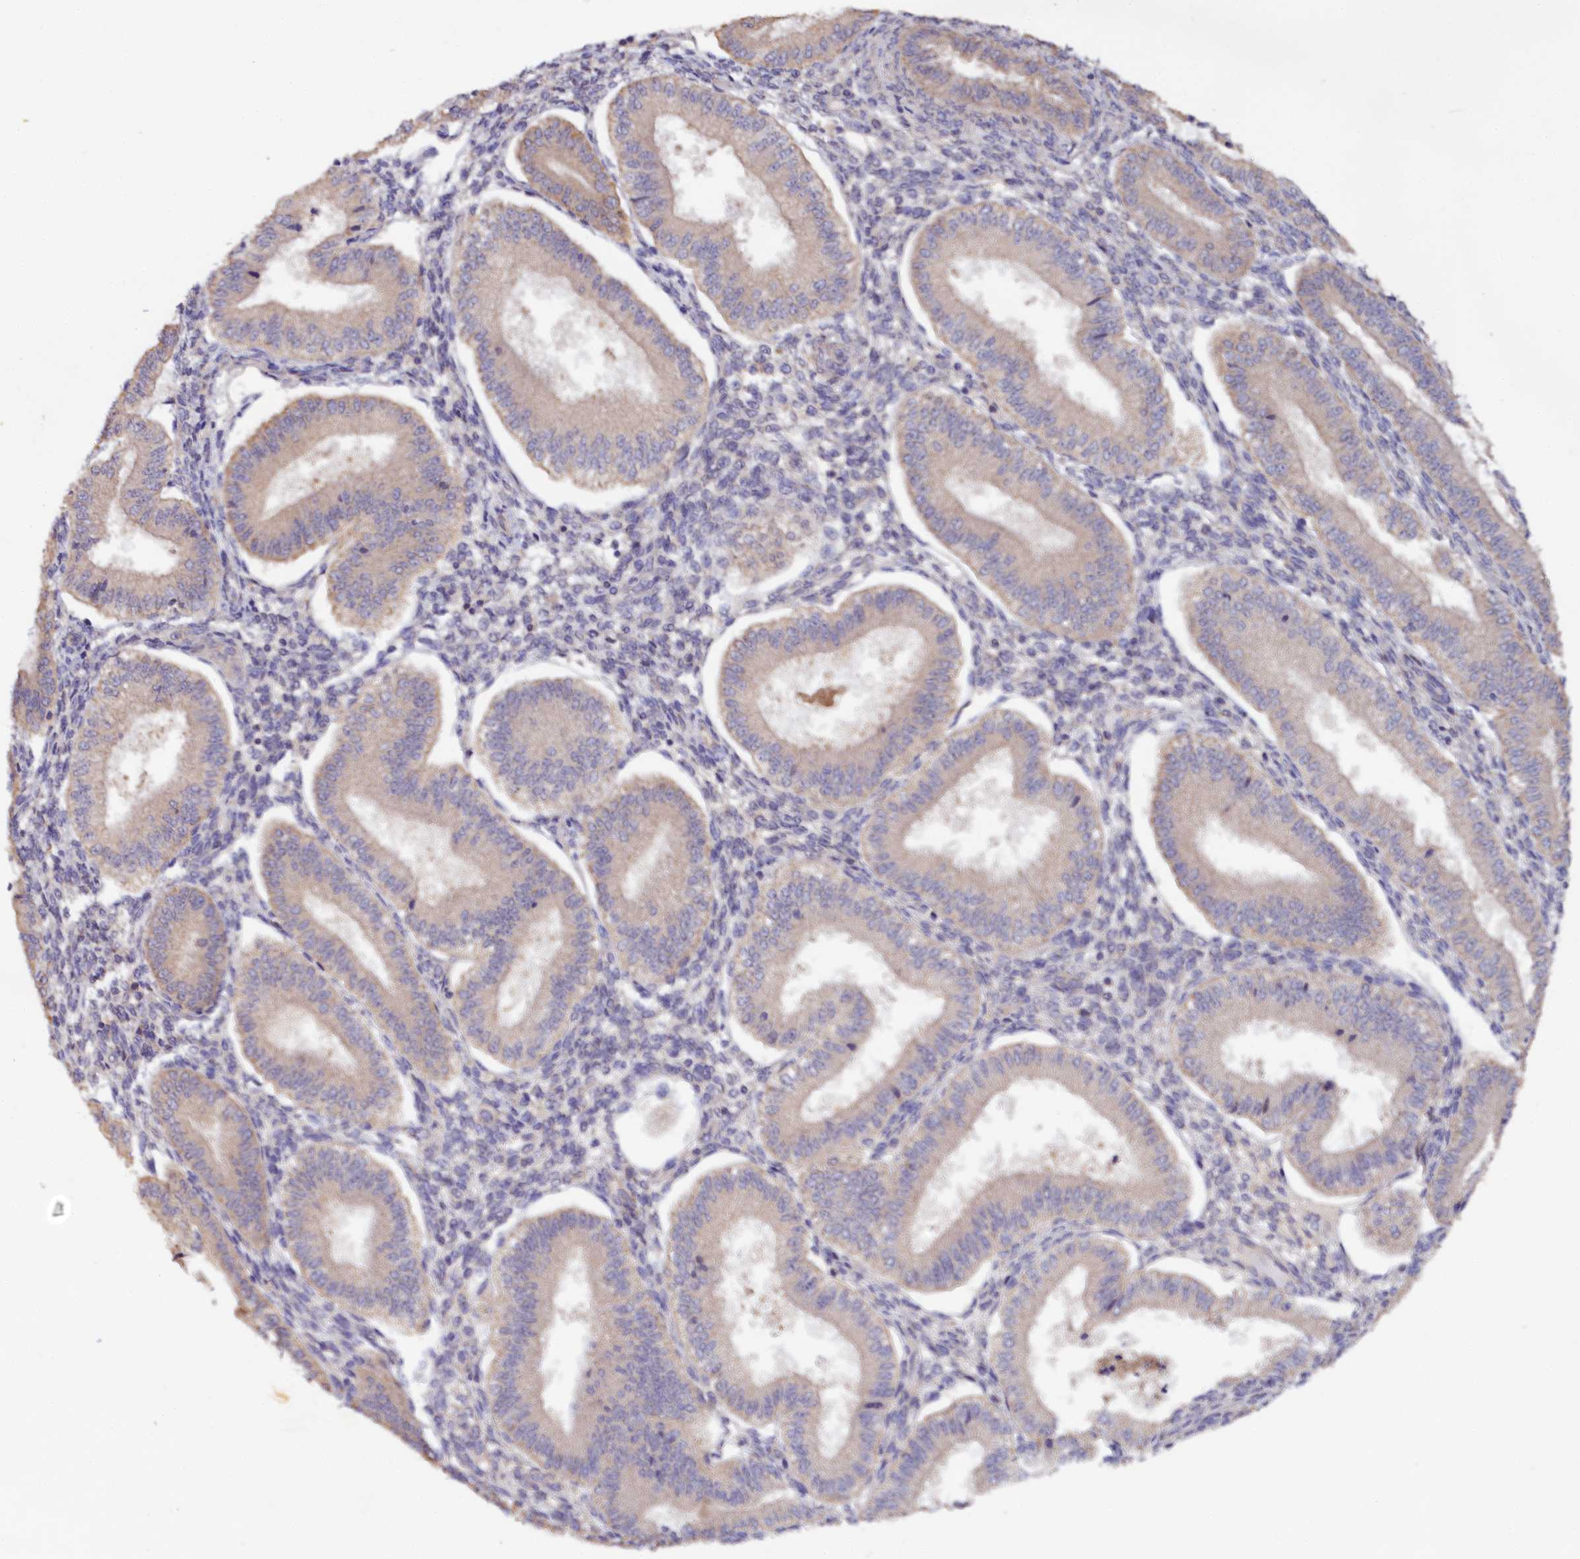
{"staining": {"intensity": "negative", "quantity": "none", "location": "none"}, "tissue": "endometrium", "cell_type": "Cells in endometrial stroma", "image_type": "normal", "snomed": [{"axis": "morphology", "description": "Normal tissue, NOS"}, {"axis": "topography", "description": "Endometrium"}], "caption": "Immunohistochemical staining of unremarkable human endometrium displays no significant expression in cells in endometrial stroma.", "gene": "ETFBKMT", "patient": {"sex": "female", "age": 39}}